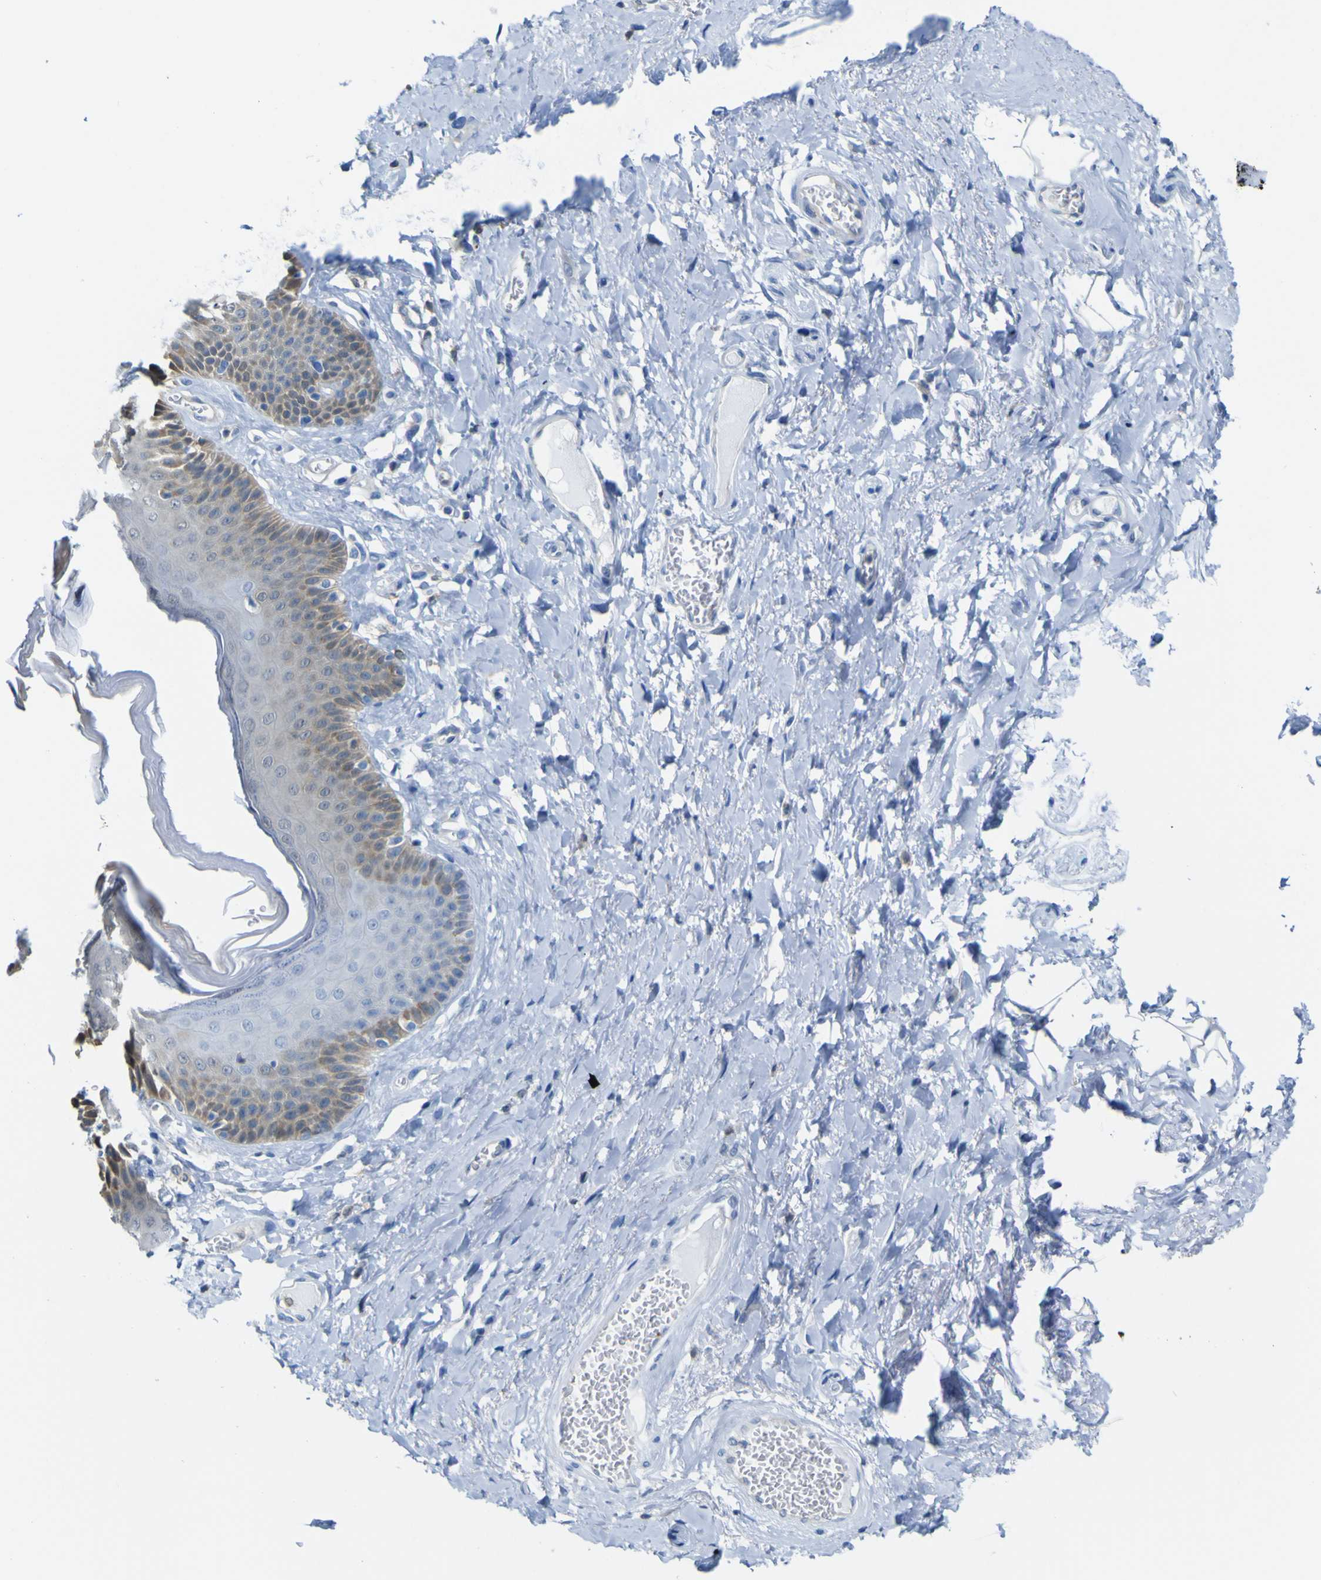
{"staining": {"intensity": "weak", "quantity": "<25%", "location": "cytoplasmic/membranous"}, "tissue": "skin", "cell_type": "Epidermal cells", "image_type": "normal", "snomed": [{"axis": "morphology", "description": "Normal tissue, NOS"}, {"axis": "topography", "description": "Anal"}], "caption": "IHC photomicrograph of benign skin stained for a protein (brown), which reveals no positivity in epidermal cells. Brightfield microscopy of IHC stained with DAB (3,3'-diaminobenzidine) (brown) and hematoxylin (blue), captured at high magnification.", "gene": "ABHD3", "patient": {"sex": "male", "age": 69}}